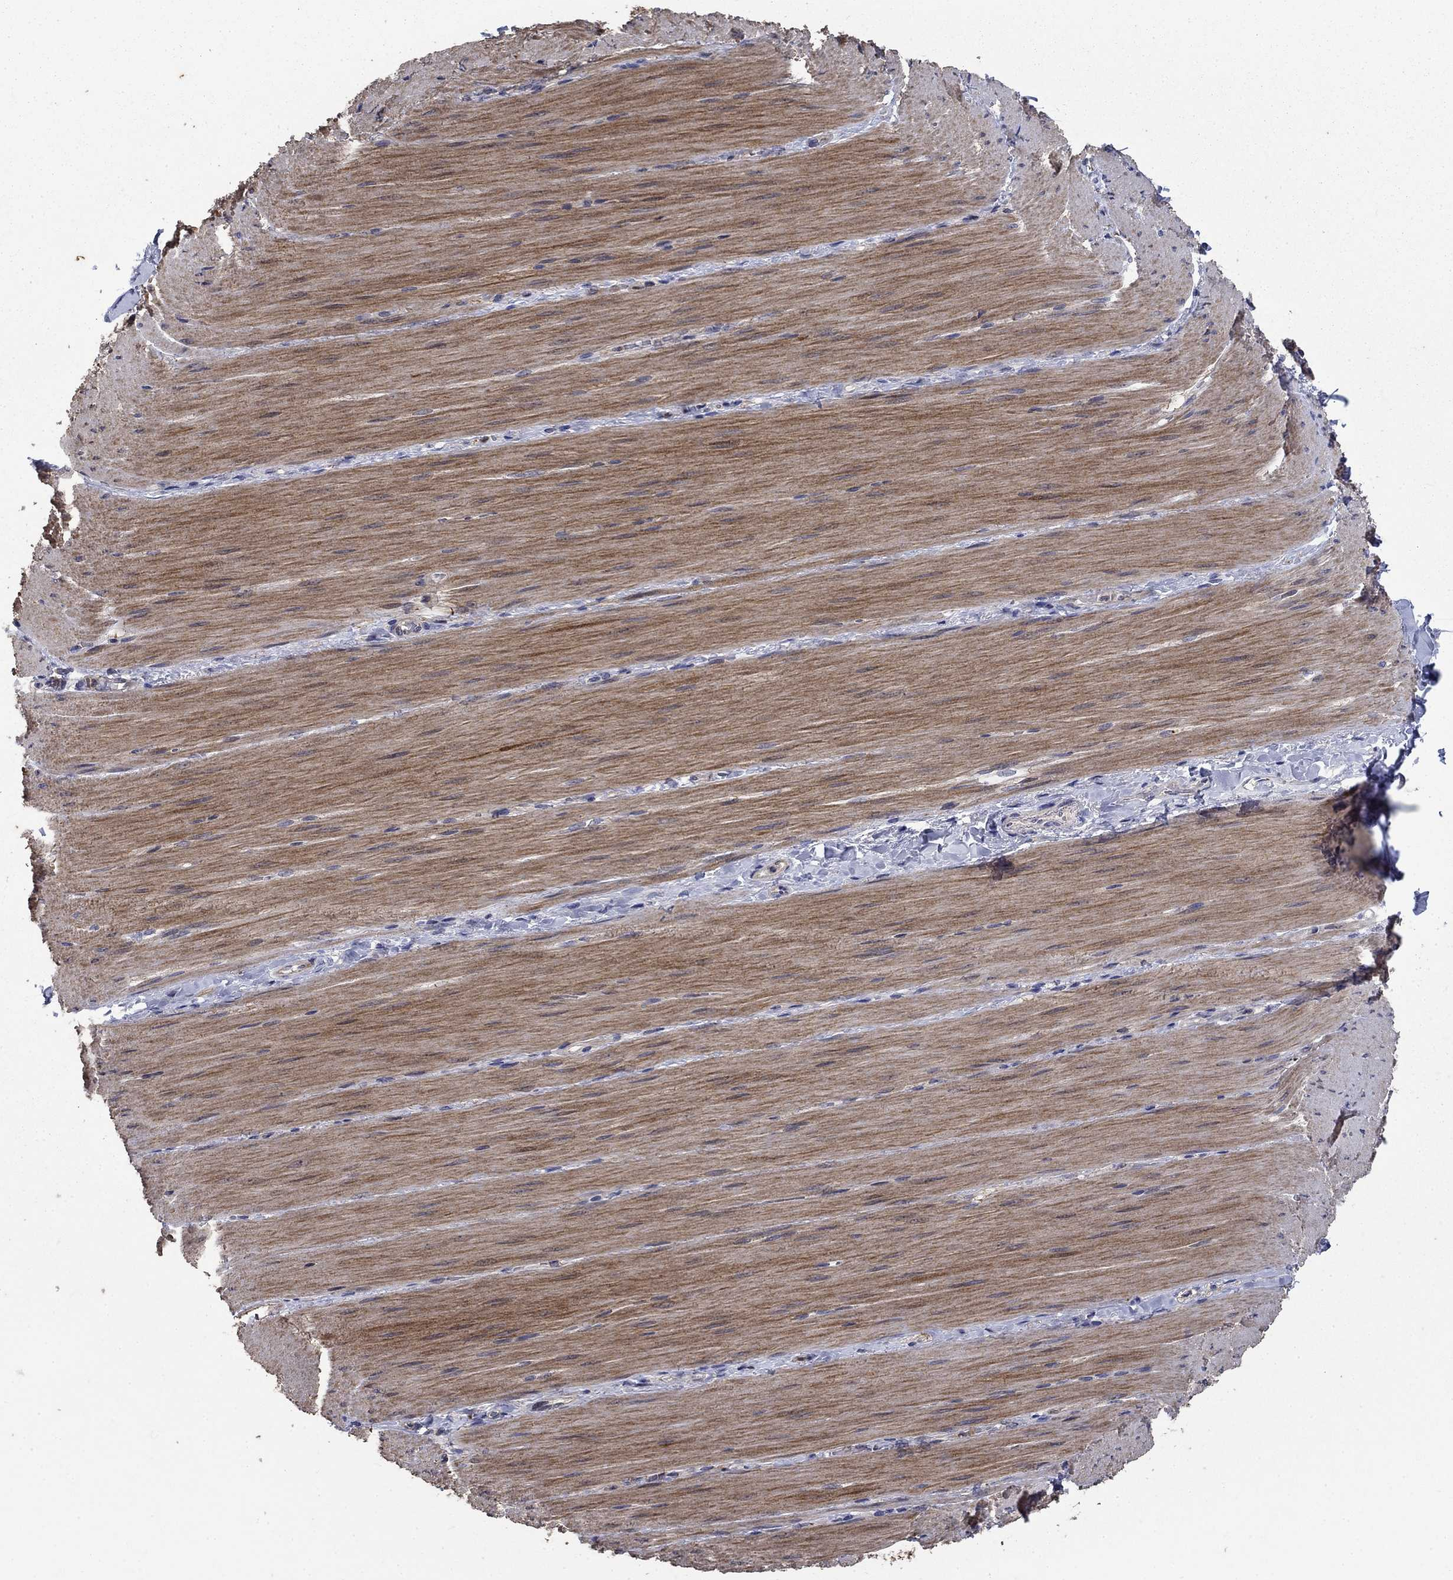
{"staining": {"intensity": "negative", "quantity": "none", "location": "none"}, "tissue": "adipose tissue", "cell_type": "Adipocytes", "image_type": "normal", "snomed": [{"axis": "morphology", "description": "Normal tissue, NOS"}, {"axis": "topography", "description": "Smooth muscle"}, {"axis": "topography", "description": "Duodenum"}, {"axis": "topography", "description": "Peripheral nerve tissue"}], "caption": "High power microscopy histopathology image of an IHC image of normal adipose tissue, revealing no significant staining in adipocytes. The staining was performed using DAB to visualize the protein expression in brown, while the nuclei were stained in blue with hematoxylin (Magnification: 20x).", "gene": "DVL1", "patient": {"sex": "female", "age": 61}}